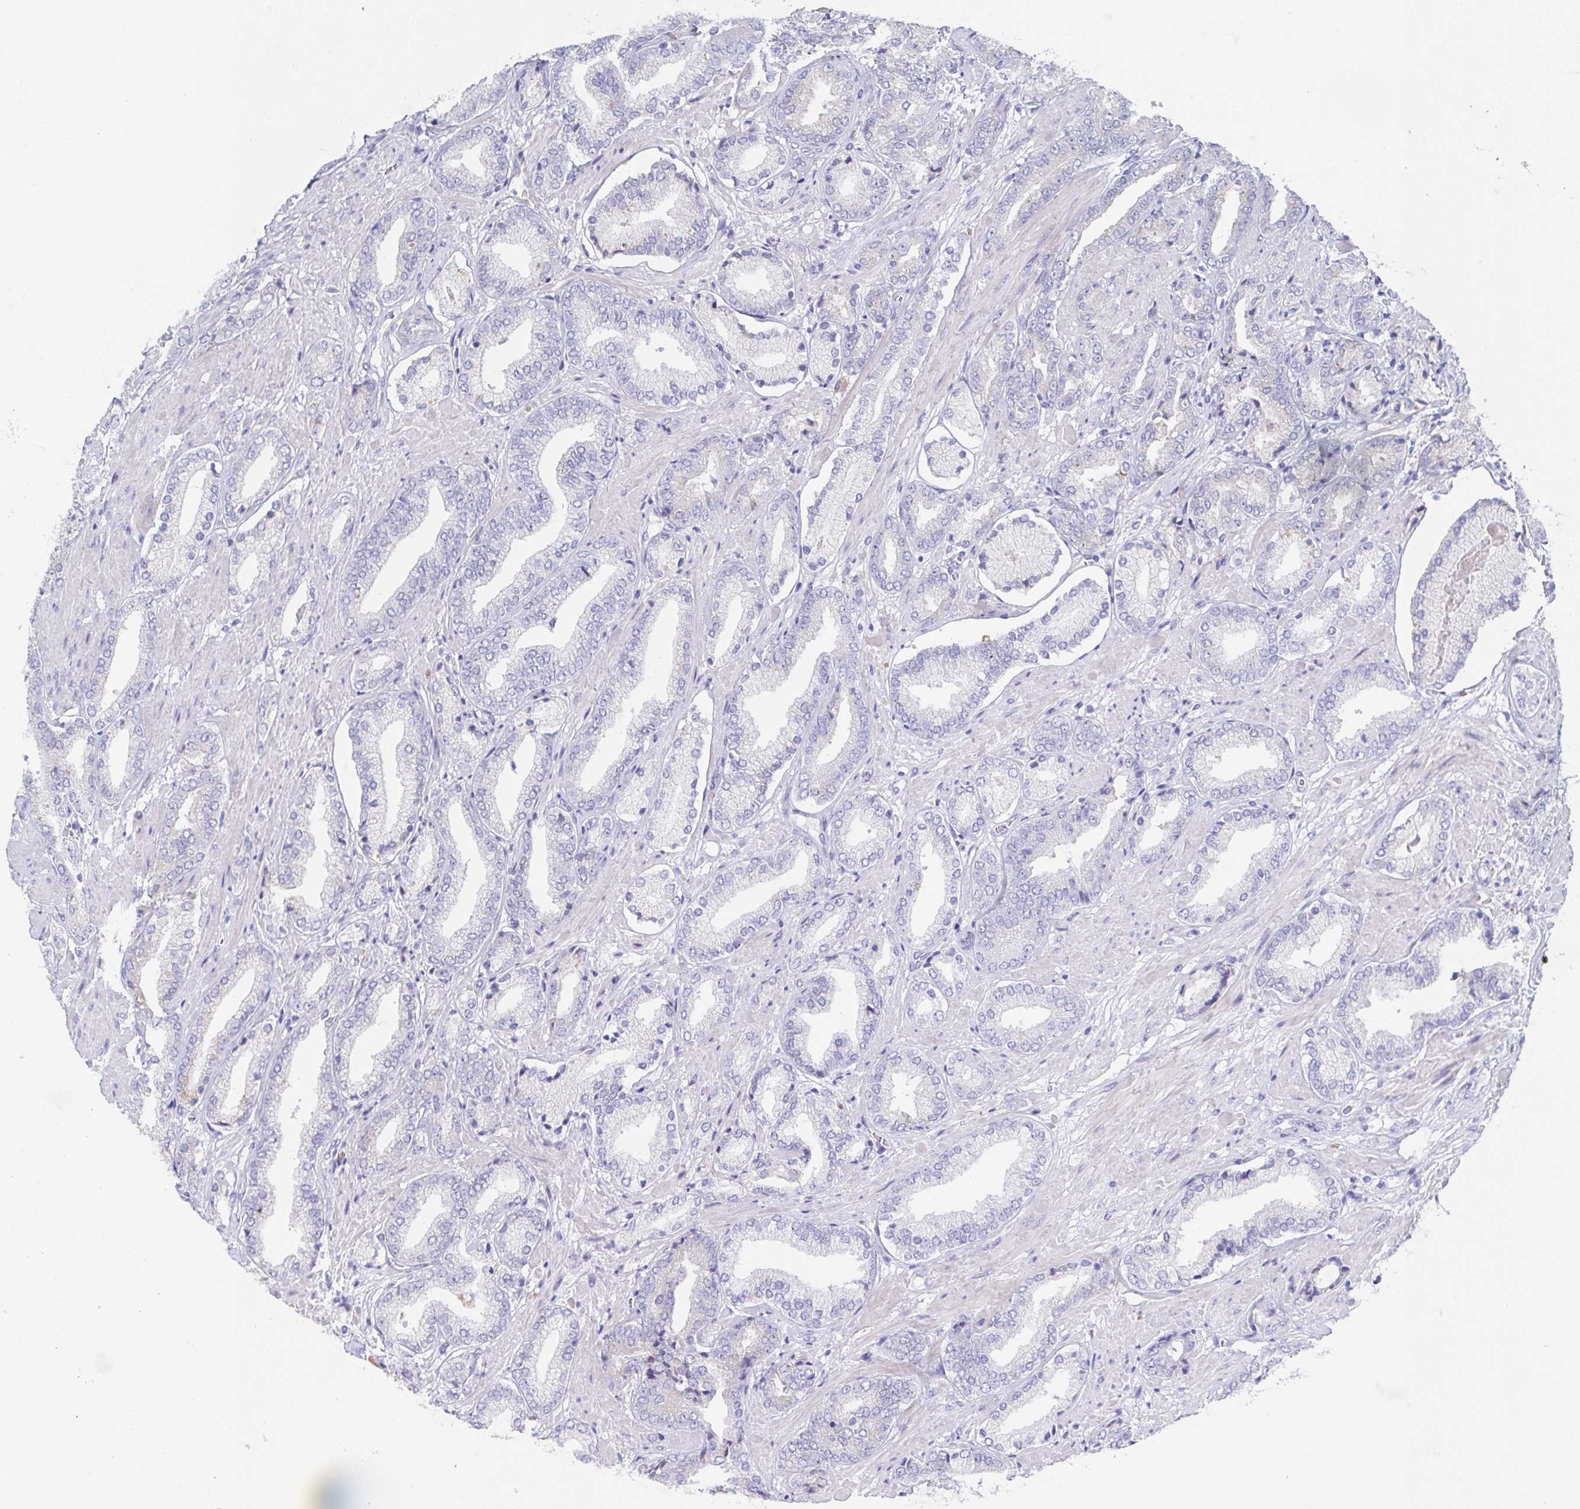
{"staining": {"intensity": "negative", "quantity": "none", "location": "none"}, "tissue": "prostate cancer", "cell_type": "Tumor cells", "image_type": "cancer", "snomed": [{"axis": "morphology", "description": "Adenocarcinoma, High grade"}, {"axis": "topography", "description": "Prostate"}], "caption": "A high-resolution photomicrograph shows immunohistochemistry staining of prostate high-grade adenocarcinoma, which reveals no significant positivity in tumor cells.", "gene": "SSC4D", "patient": {"sex": "male", "age": 56}}